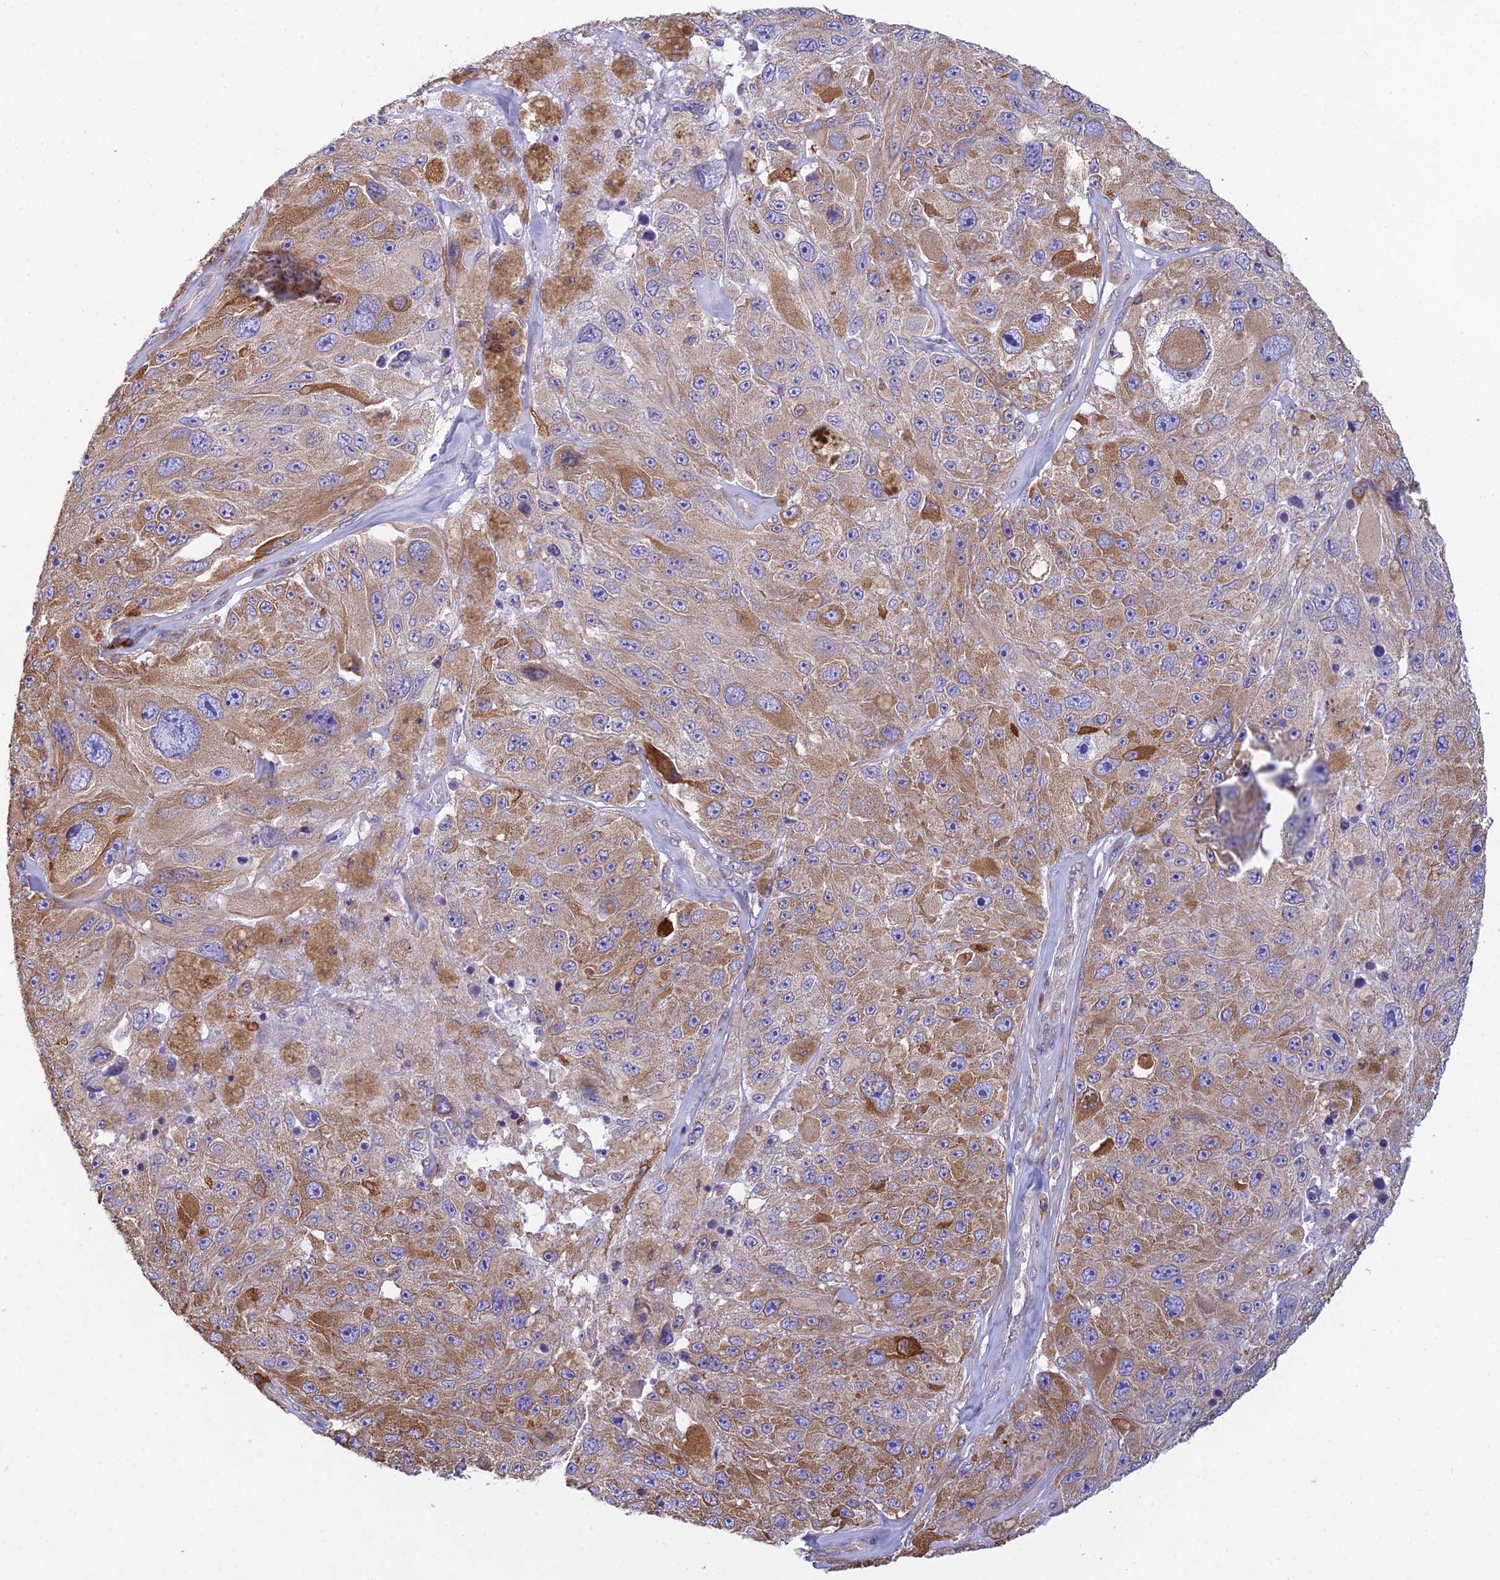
{"staining": {"intensity": "moderate", "quantity": ">75%", "location": "cytoplasmic/membranous"}, "tissue": "melanoma", "cell_type": "Tumor cells", "image_type": "cancer", "snomed": [{"axis": "morphology", "description": "Malignant melanoma, Metastatic site"}, {"axis": "topography", "description": "Lymph node"}], "caption": "Immunohistochemical staining of human malignant melanoma (metastatic site) shows moderate cytoplasmic/membranous protein positivity in about >75% of tumor cells. The protein of interest is shown in brown color, while the nuclei are stained blue.", "gene": "HM13", "patient": {"sex": "male", "age": 62}}